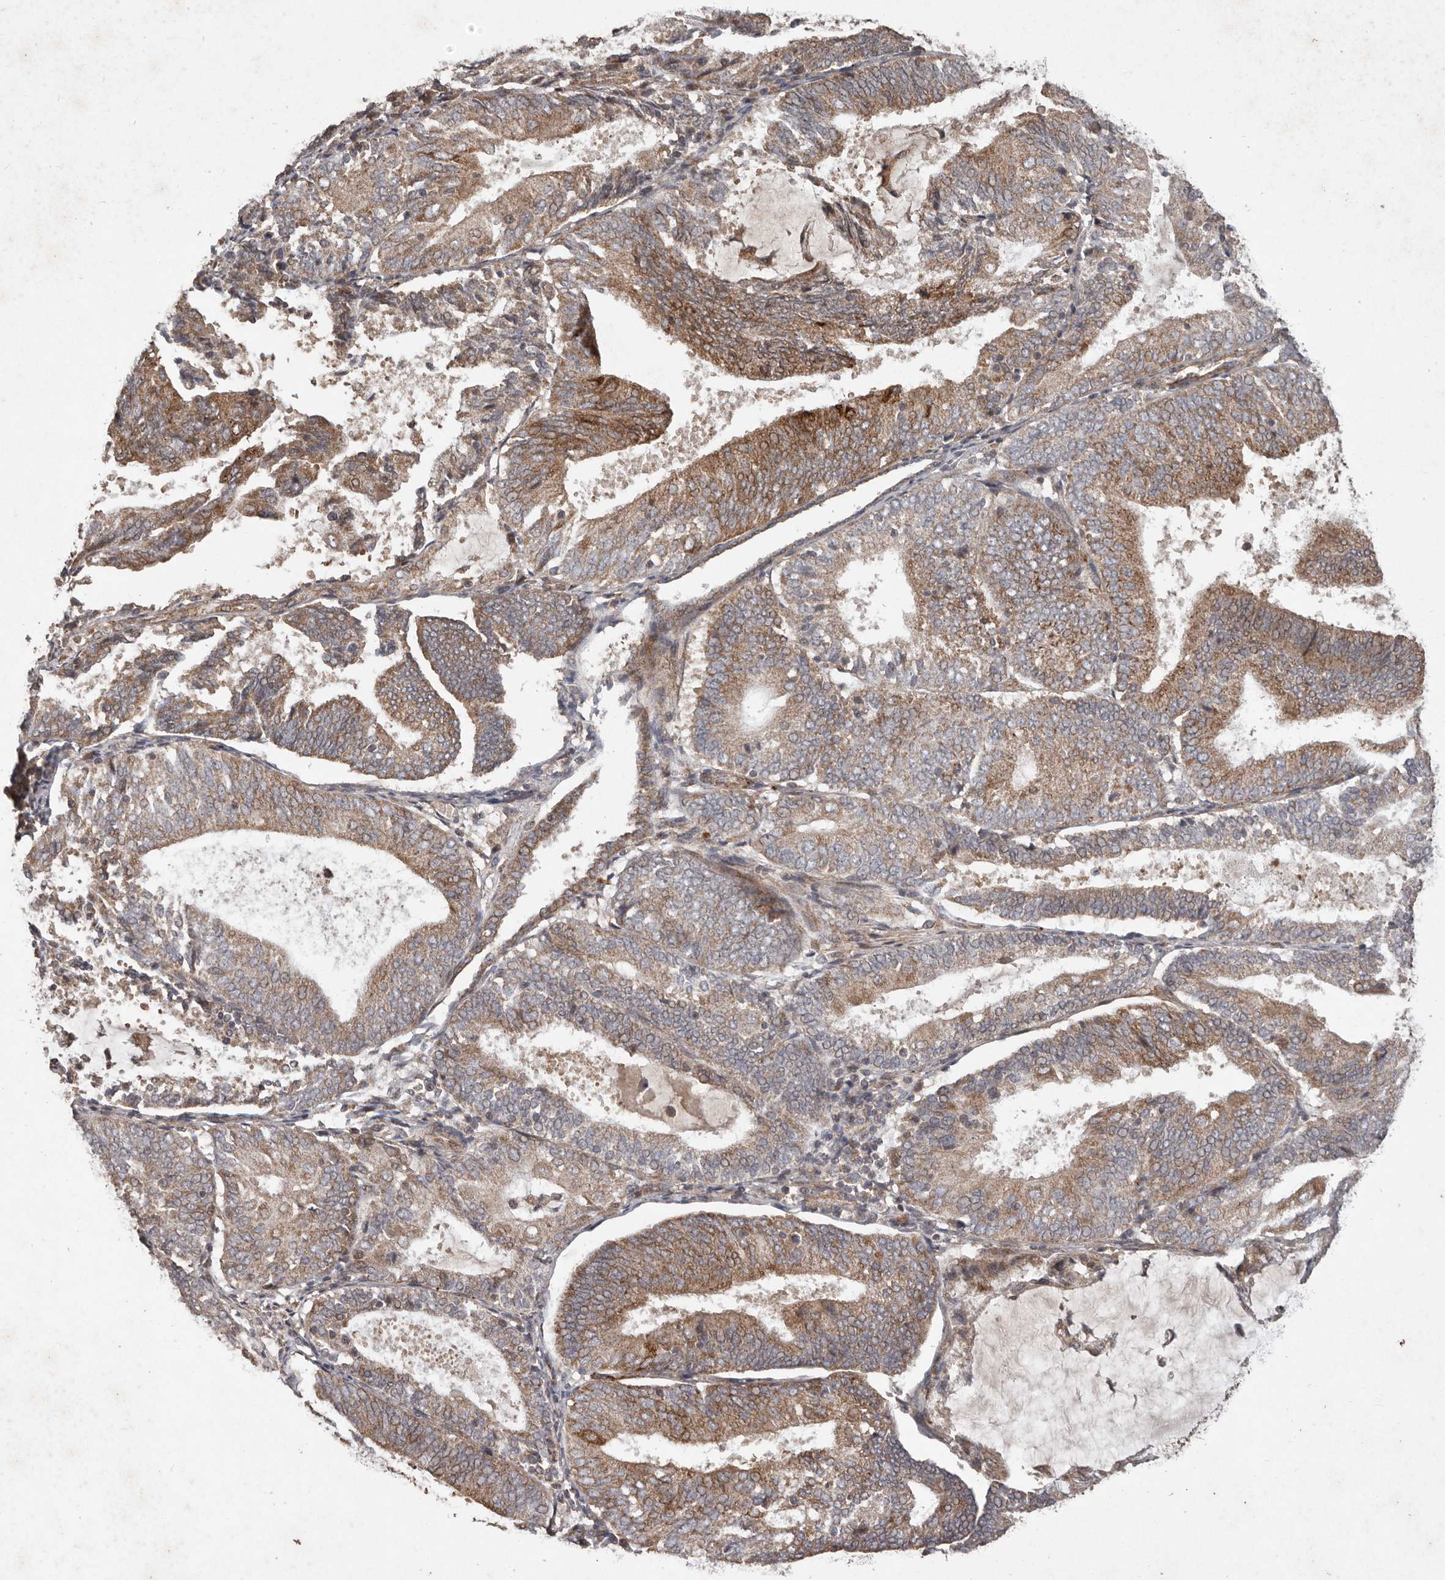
{"staining": {"intensity": "moderate", "quantity": ">75%", "location": "cytoplasmic/membranous"}, "tissue": "endometrial cancer", "cell_type": "Tumor cells", "image_type": "cancer", "snomed": [{"axis": "morphology", "description": "Adenocarcinoma, NOS"}, {"axis": "topography", "description": "Endometrium"}], "caption": "A medium amount of moderate cytoplasmic/membranous positivity is present in approximately >75% of tumor cells in adenocarcinoma (endometrial) tissue.", "gene": "PLOD2", "patient": {"sex": "female", "age": 81}}